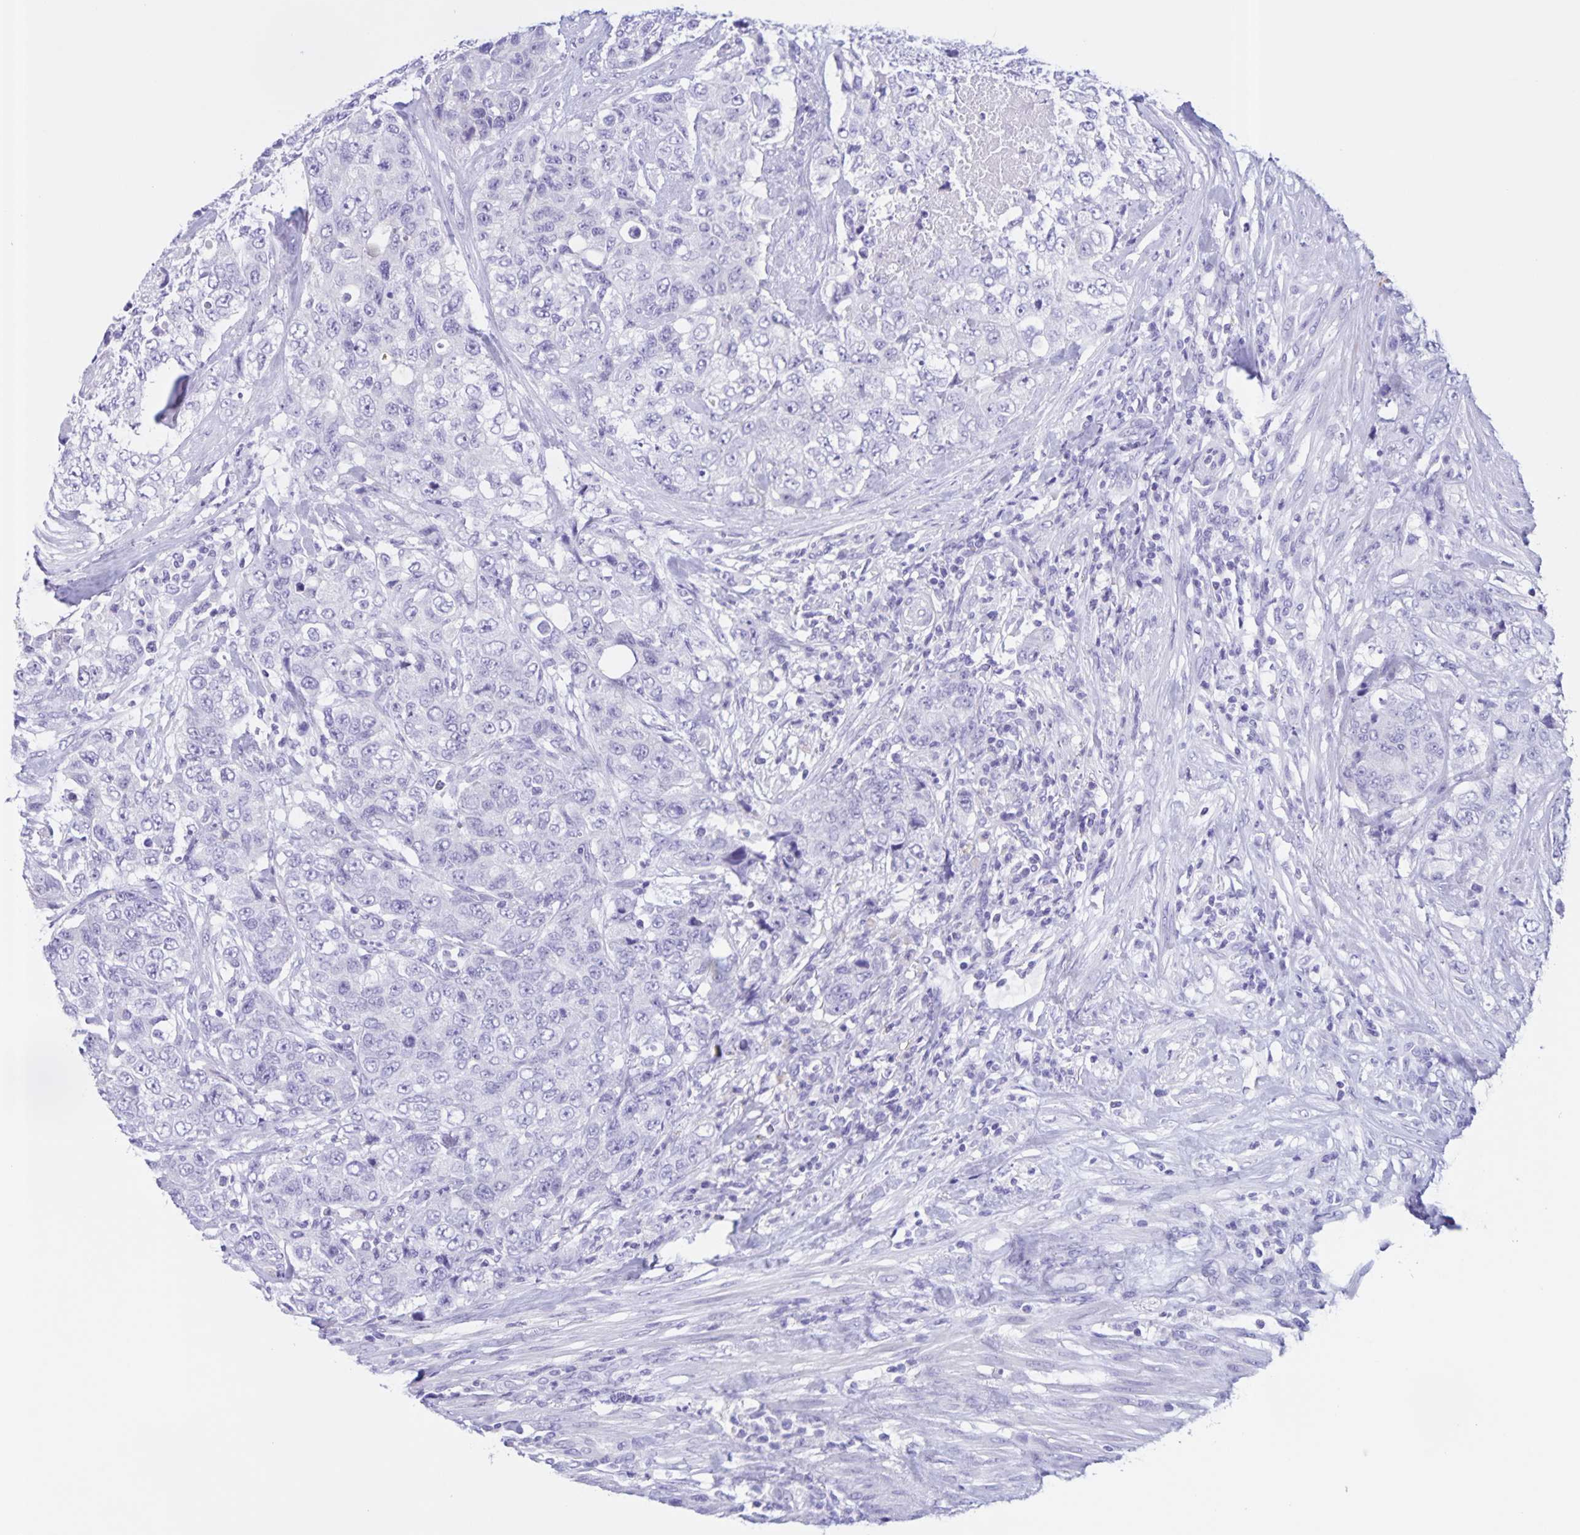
{"staining": {"intensity": "negative", "quantity": "none", "location": "none"}, "tissue": "urothelial cancer", "cell_type": "Tumor cells", "image_type": "cancer", "snomed": [{"axis": "morphology", "description": "Urothelial carcinoma, High grade"}, {"axis": "topography", "description": "Urinary bladder"}], "caption": "Immunohistochemical staining of human high-grade urothelial carcinoma exhibits no significant staining in tumor cells.", "gene": "TGIF2LX", "patient": {"sex": "female", "age": 78}}